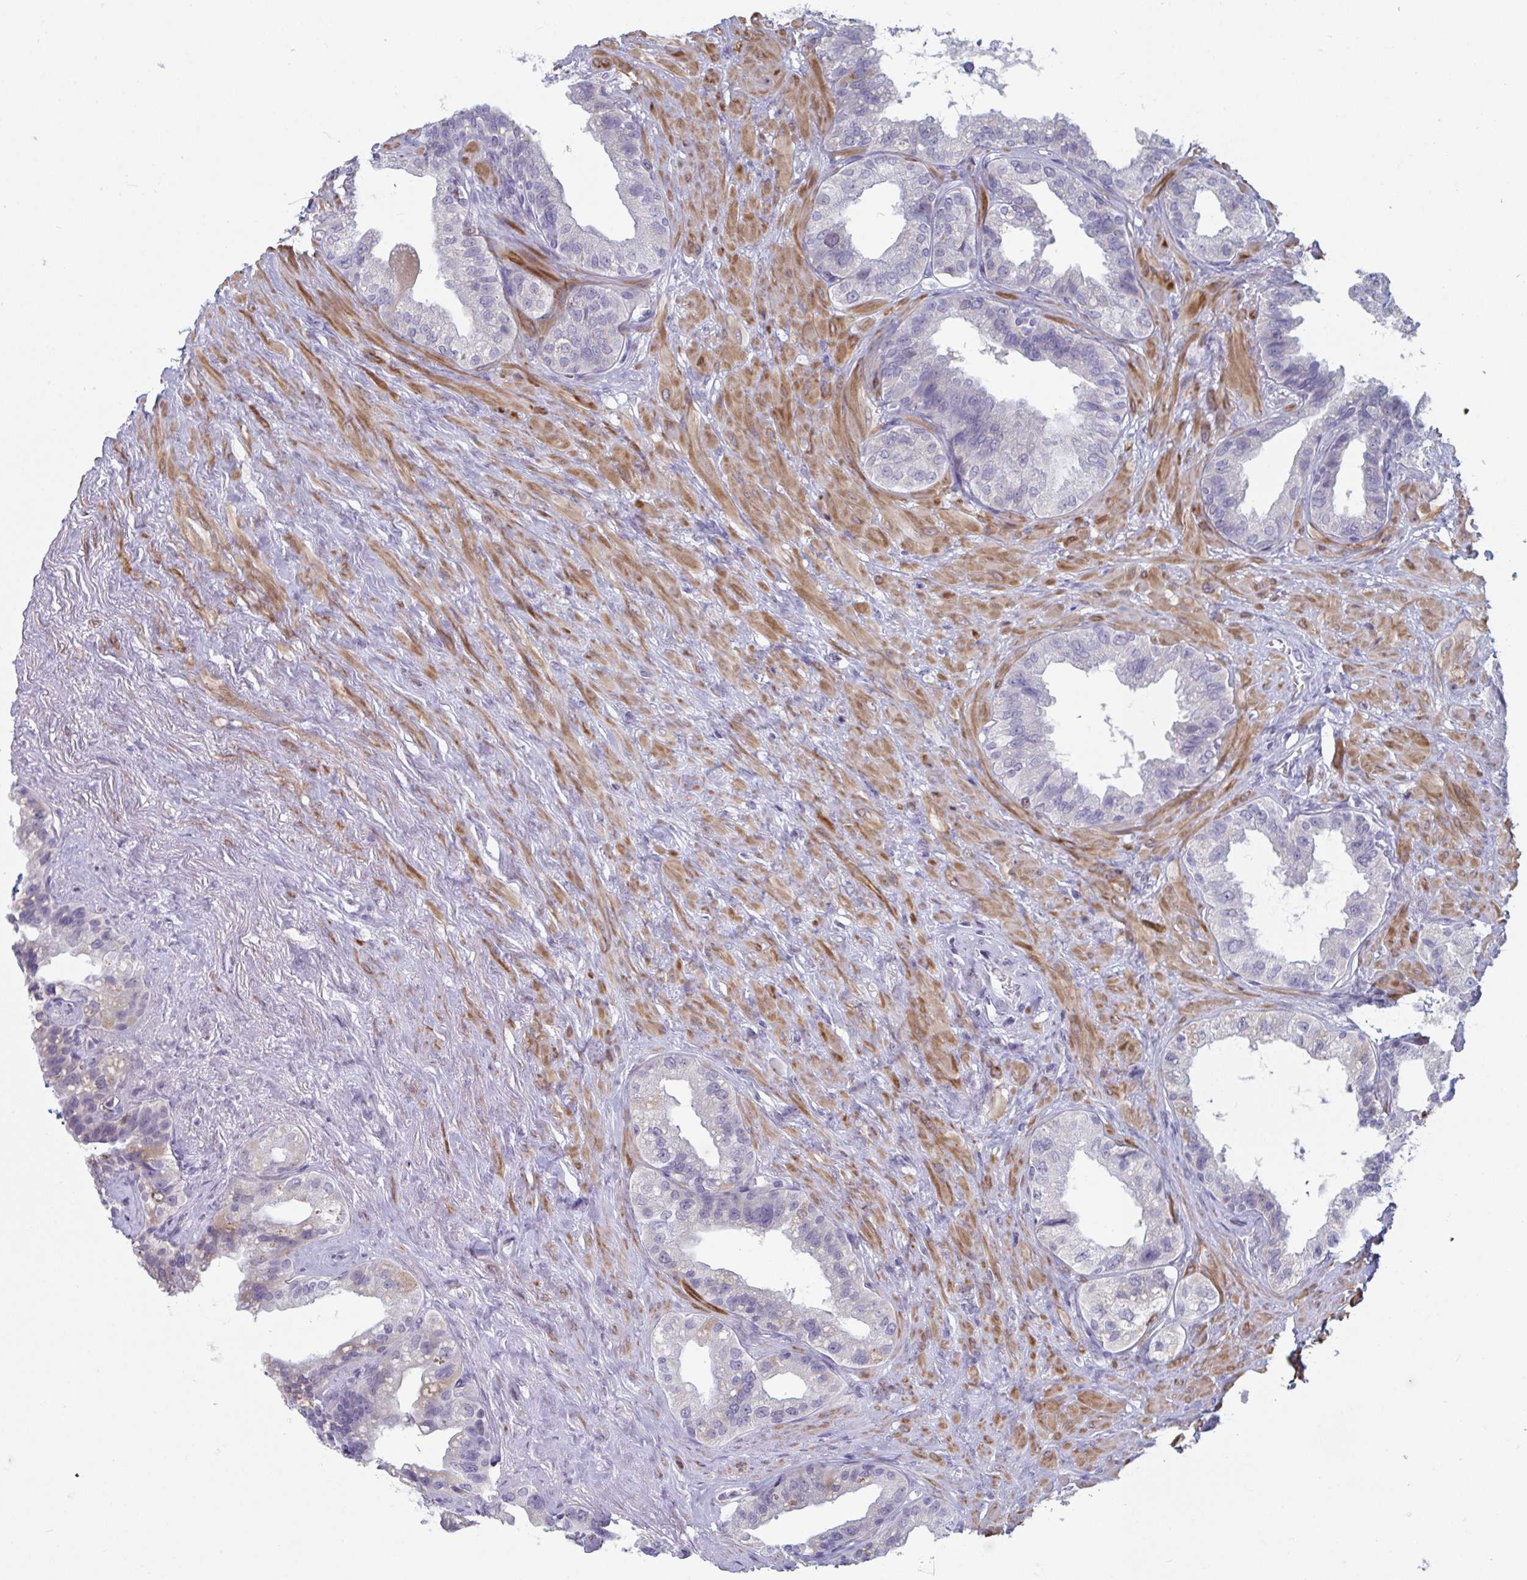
{"staining": {"intensity": "negative", "quantity": "none", "location": "none"}, "tissue": "seminal vesicle", "cell_type": "Glandular cells", "image_type": "normal", "snomed": [{"axis": "morphology", "description": "Normal tissue, NOS"}, {"axis": "topography", "description": "Seminal veicle"}, {"axis": "topography", "description": "Peripheral nerve tissue"}], "caption": "Seminal vesicle stained for a protein using immunohistochemistry reveals no positivity glandular cells.", "gene": "CENPT", "patient": {"sex": "male", "age": 76}}